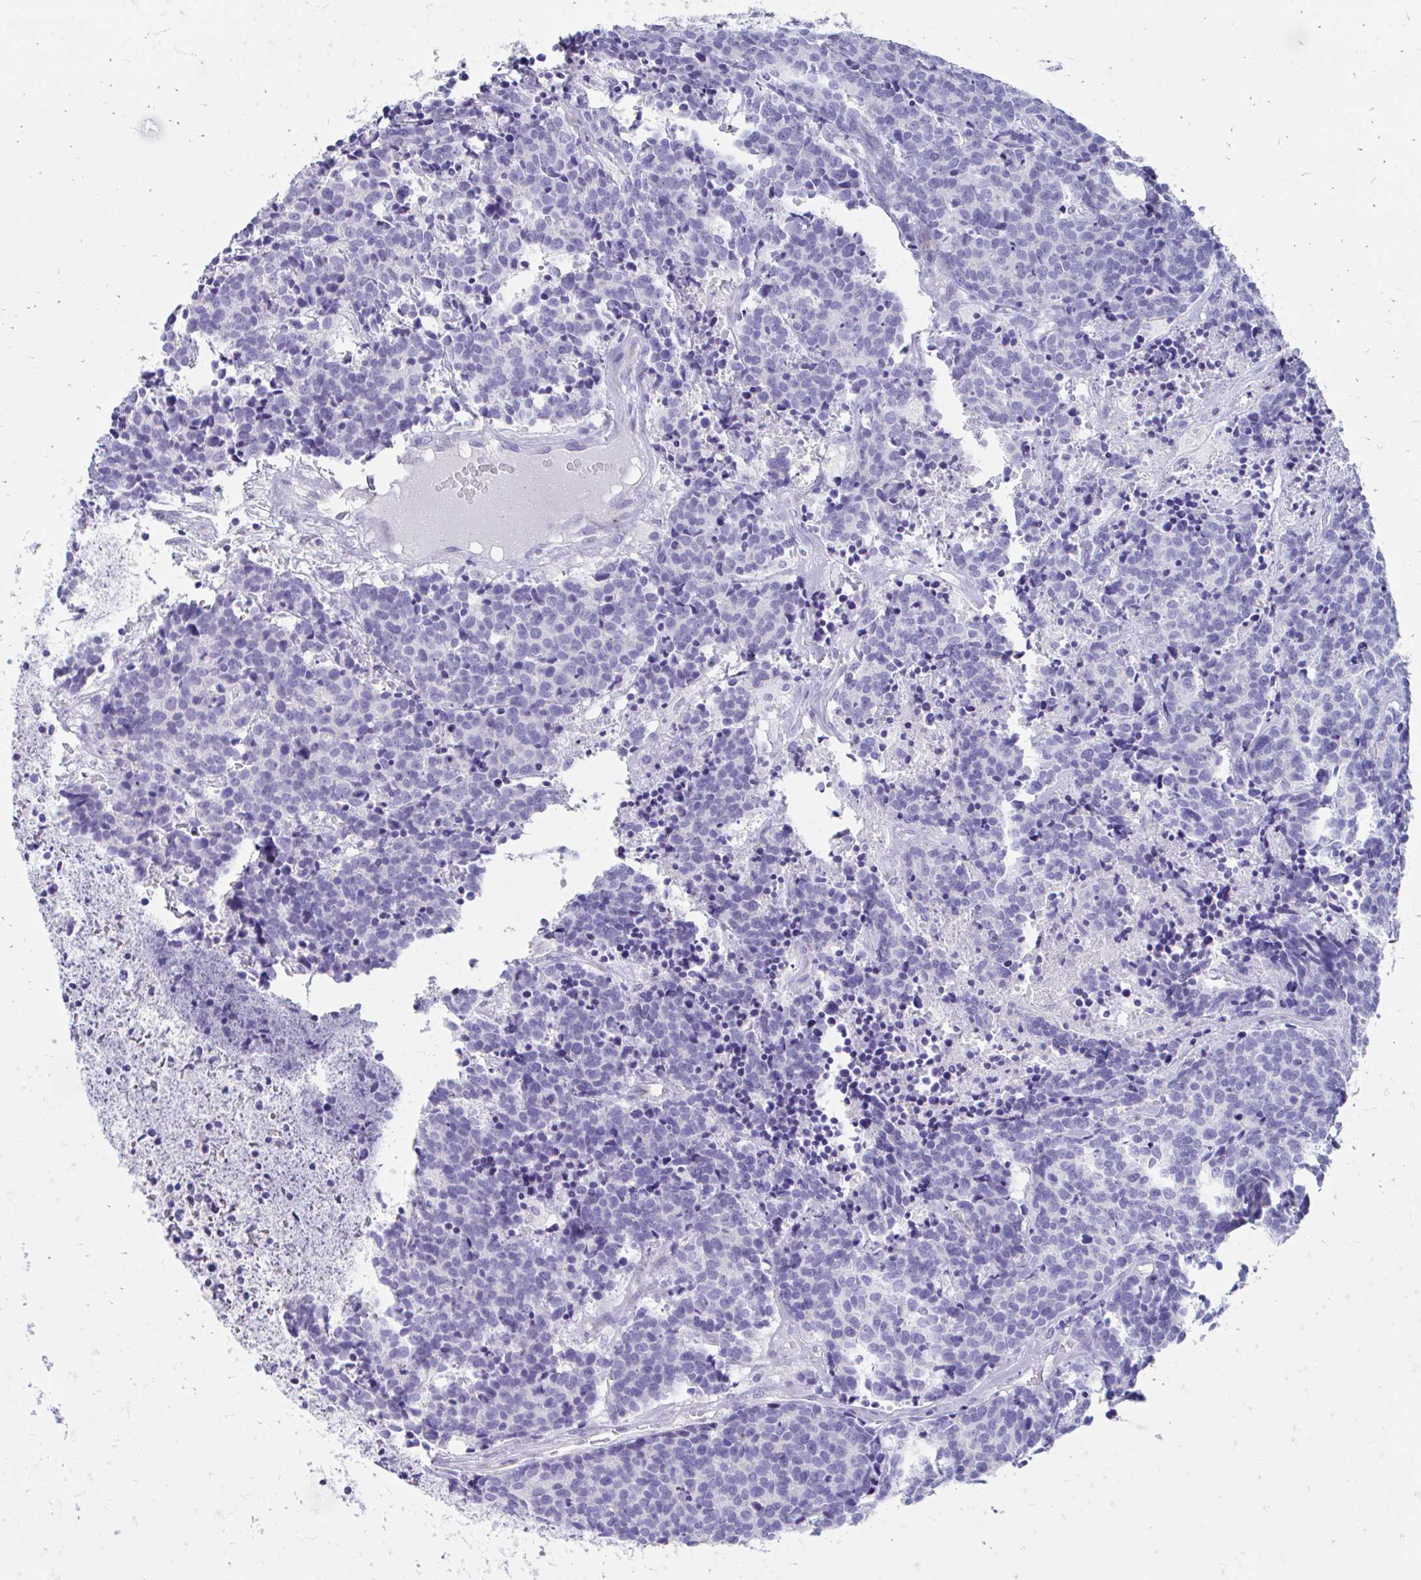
{"staining": {"intensity": "negative", "quantity": "none", "location": "none"}, "tissue": "carcinoid", "cell_type": "Tumor cells", "image_type": "cancer", "snomed": [{"axis": "morphology", "description": "Carcinoid, malignant, NOS"}, {"axis": "topography", "description": "Skin"}], "caption": "The micrograph demonstrates no staining of tumor cells in carcinoid (malignant). The staining was performed using DAB (3,3'-diaminobenzidine) to visualize the protein expression in brown, while the nuclei were stained in blue with hematoxylin (Magnification: 20x).", "gene": "KRIT1", "patient": {"sex": "female", "age": 79}}